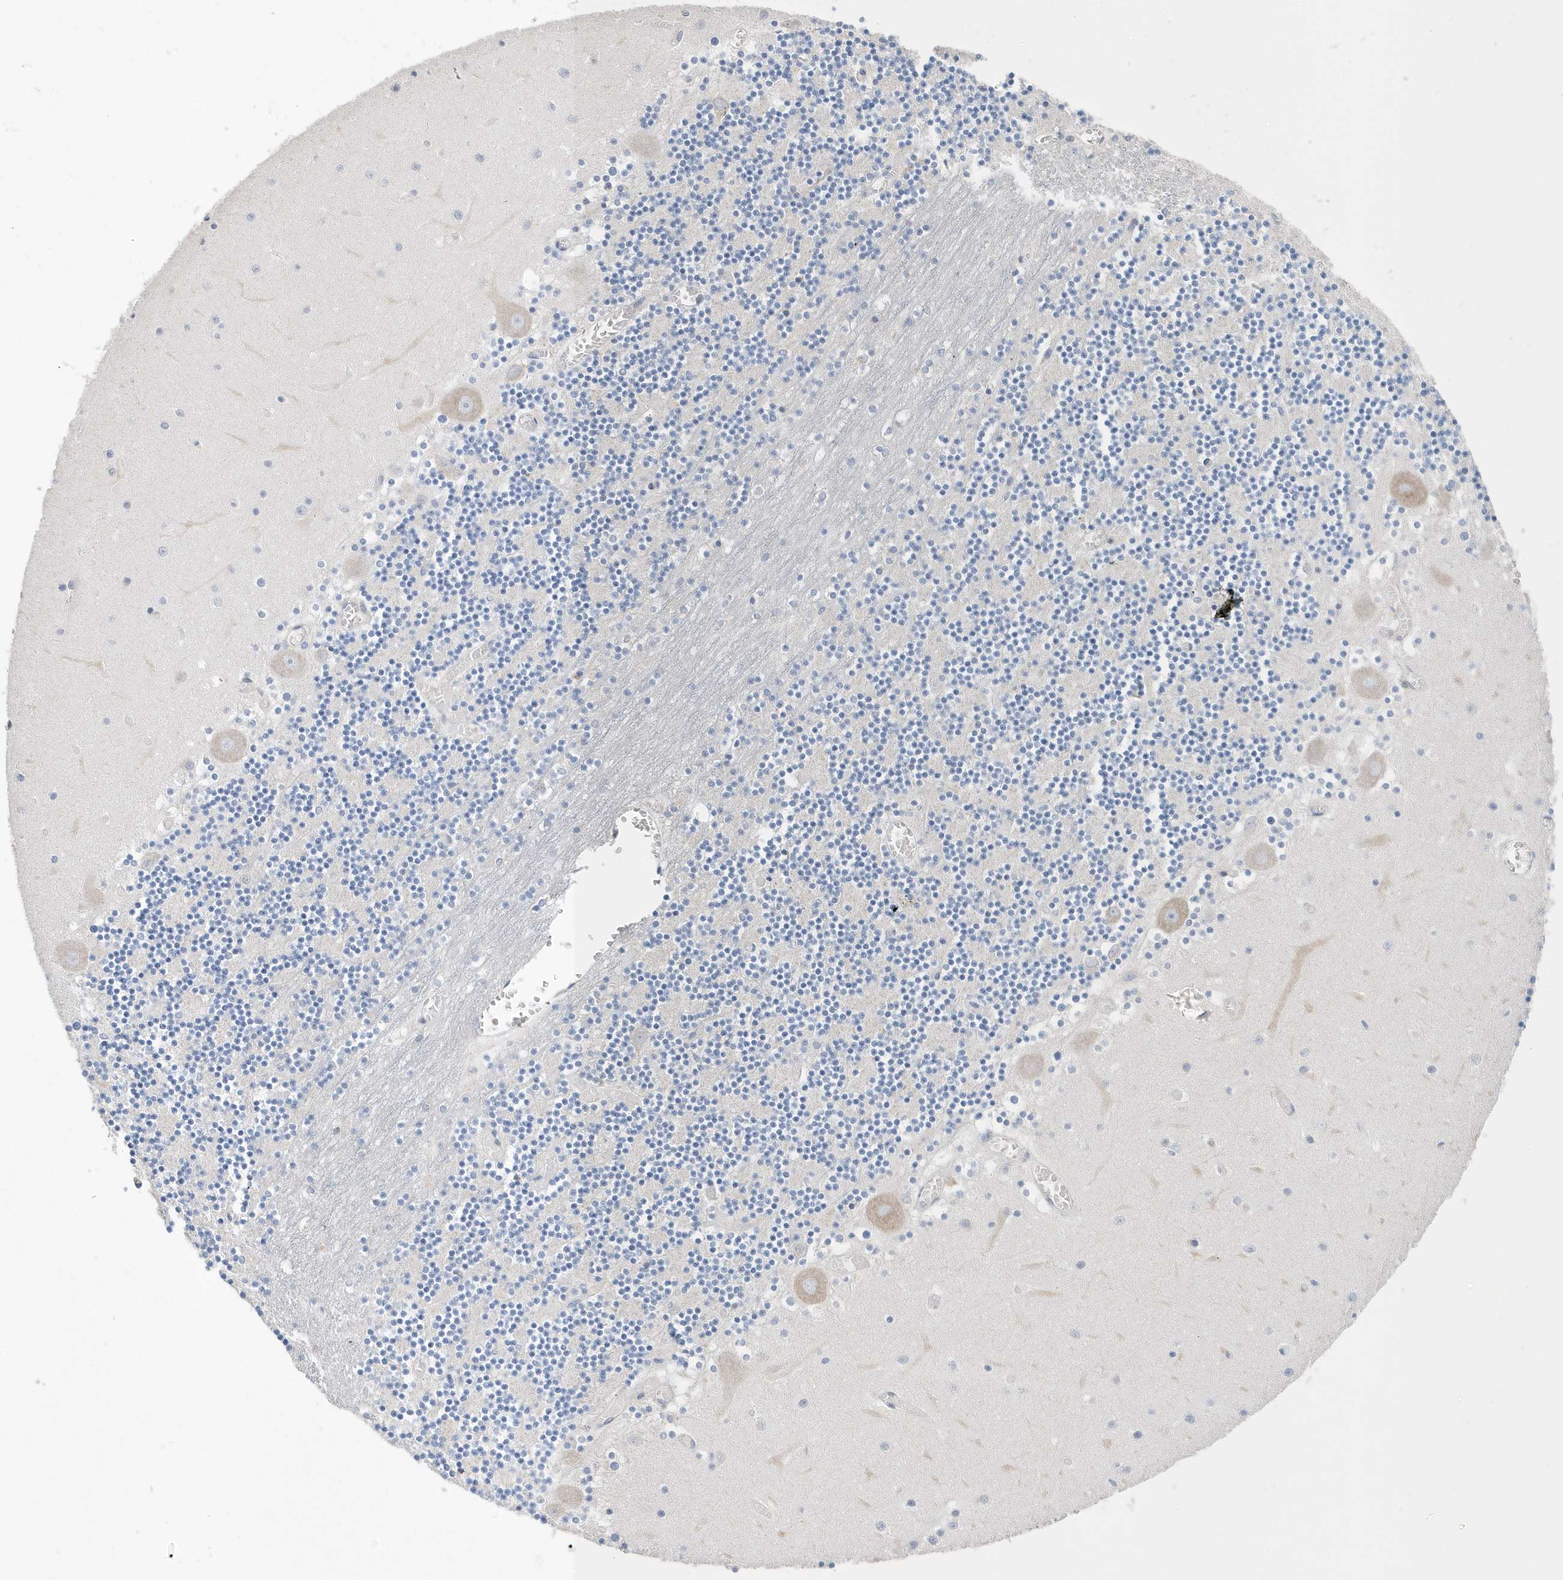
{"staining": {"intensity": "moderate", "quantity": "<25%", "location": "cytoplasmic/membranous"}, "tissue": "cerebellum", "cell_type": "Cells in granular layer", "image_type": "normal", "snomed": [{"axis": "morphology", "description": "Normal tissue, NOS"}, {"axis": "topography", "description": "Cerebellum"}], "caption": "A high-resolution micrograph shows IHC staining of benign cerebellum, which demonstrates moderate cytoplasmic/membranous expression in approximately <25% of cells in granular layer.", "gene": "SPATA5", "patient": {"sex": "female", "age": 28}}